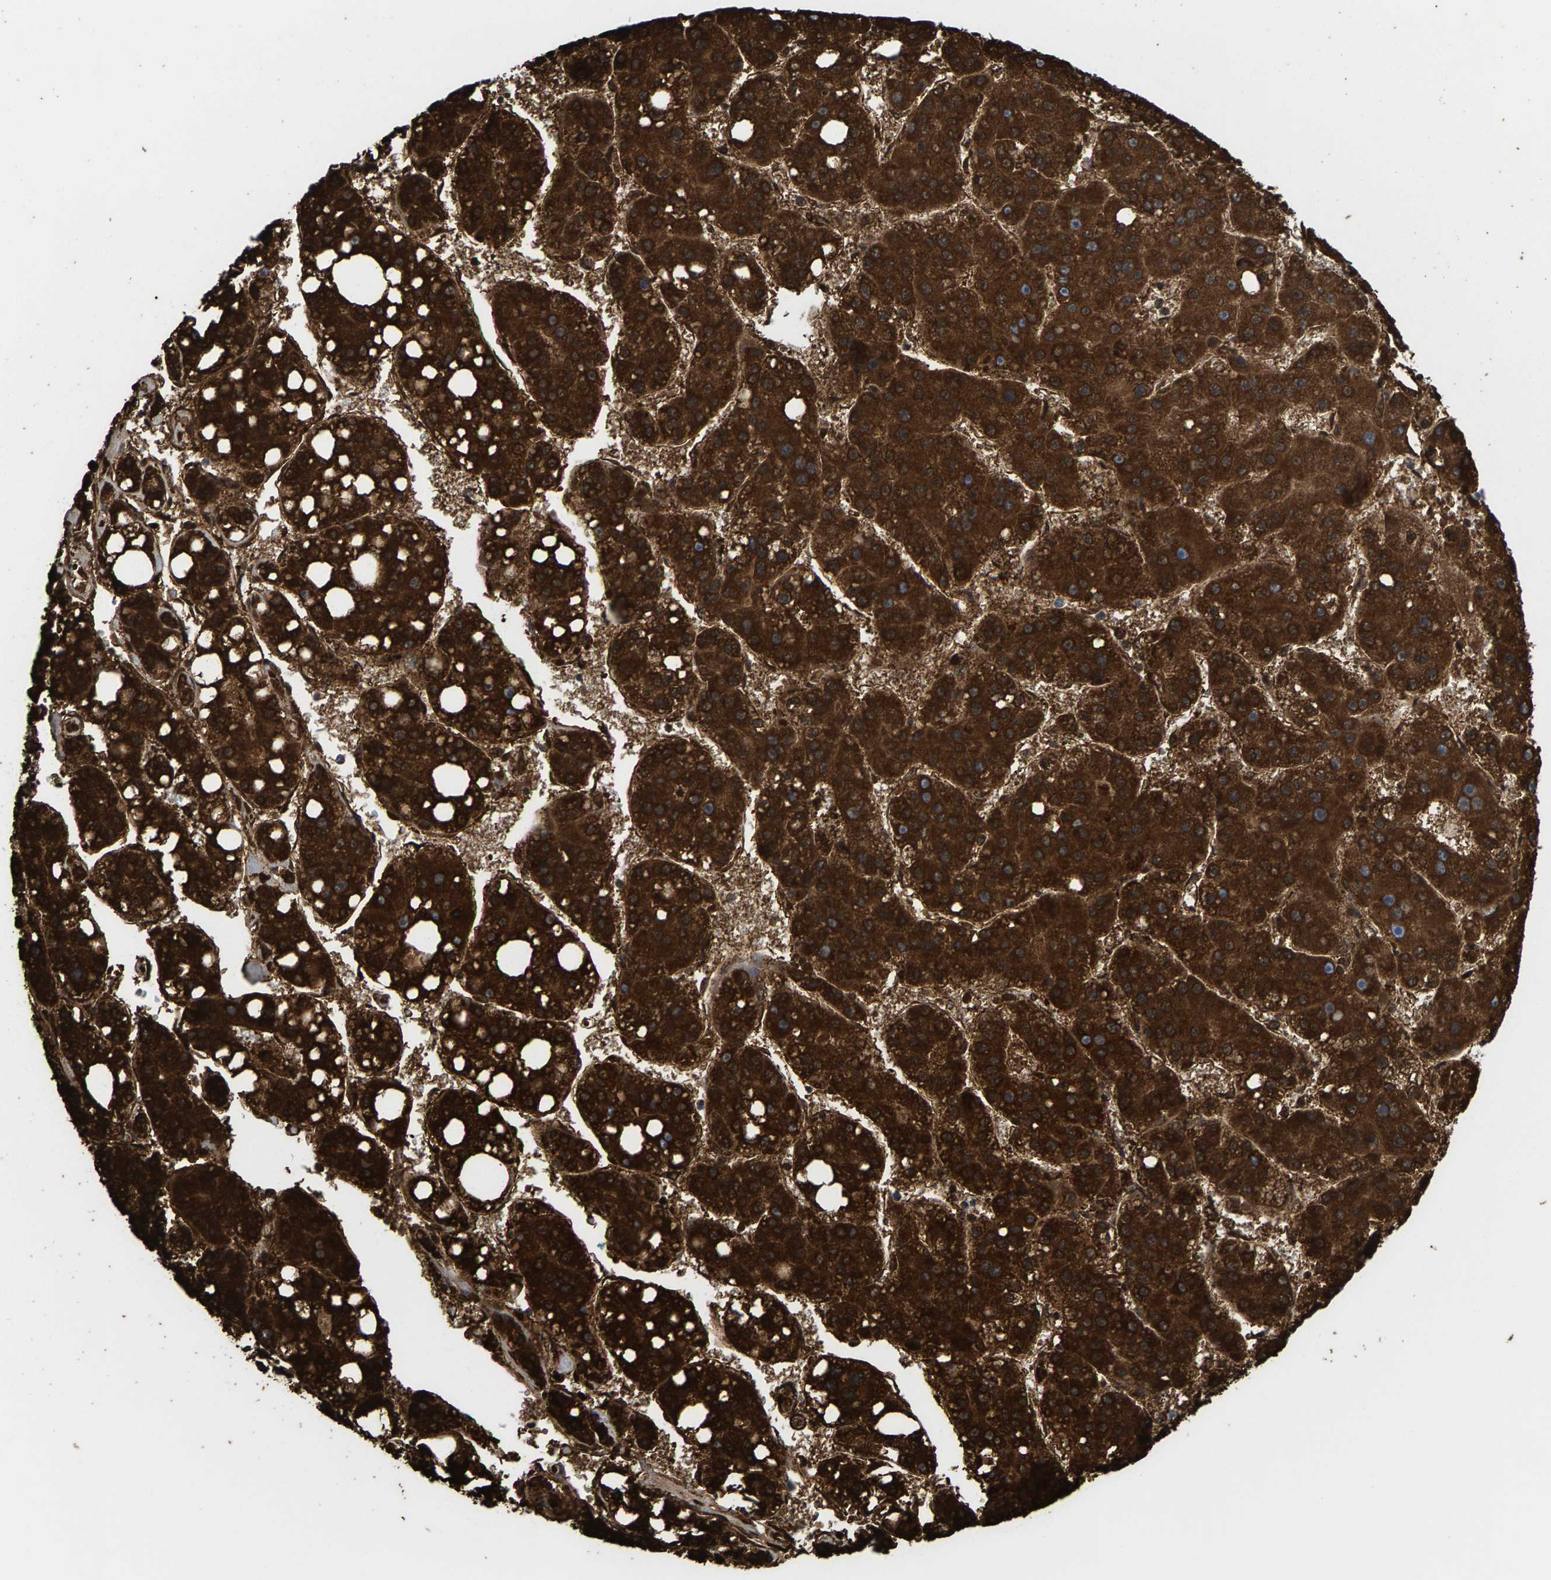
{"staining": {"intensity": "strong", "quantity": ">75%", "location": "cytoplasmic/membranous"}, "tissue": "liver cancer", "cell_type": "Tumor cells", "image_type": "cancer", "snomed": [{"axis": "morphology", "description": "Carcinoma, Hepatocellular, NOS"}, {"axis": "topography", "description": "Liver"}], "caption": "Hepatocellular carcinoma (liver) stained with IHC reveals strong cytoplasmic/membranous staining in approximately >75% of tumor cells. The staining was performed using DAB, with brown indicating positive protein expression. Nuclei are stained blue with hematoxylin.", "gene": "ECHS1", "patient": {"sex": "female", "age": 61}}